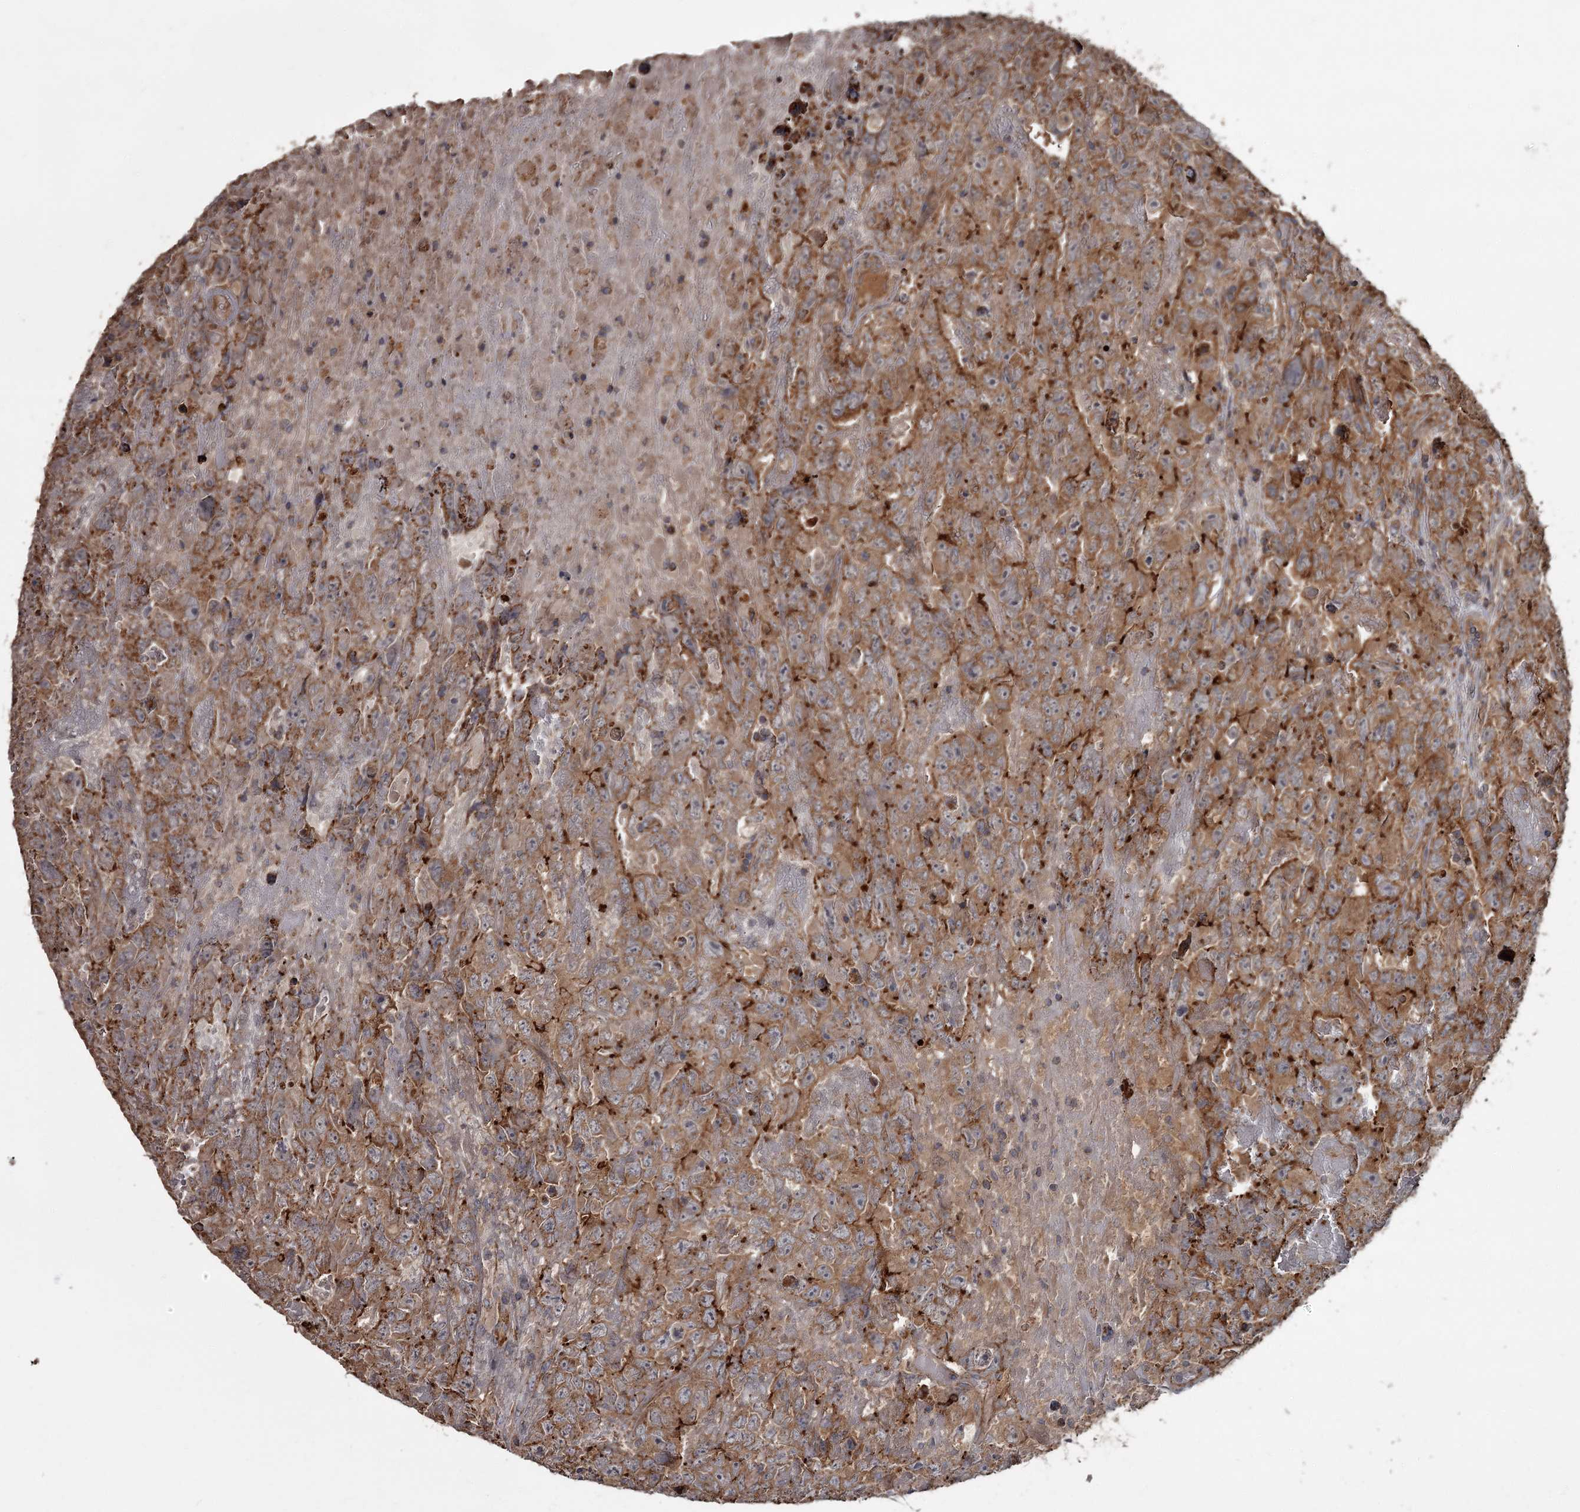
{"staining": {"intensity": "strong", "quantity": "25%-75%", "location": "cytoplasmic/membranous"}, "tissue": "testis cancer", "cell_type": "Tumor cells", "image_type": "cancer", "snomed": [{"axis": "morphology", "description": "Carcinoma, Embryonal, NOS"}, {"axis": "topography", "description": "Testis"}], "caption": "Immunohistochemical staining of testis cancer (embryonal carcinoma) displays strong cytoplasmic/membranous protein staining in approximately 25%-75% of tumor cells.", "gene": "THAP9", "patient": {"sex": "male", "age": 45}}